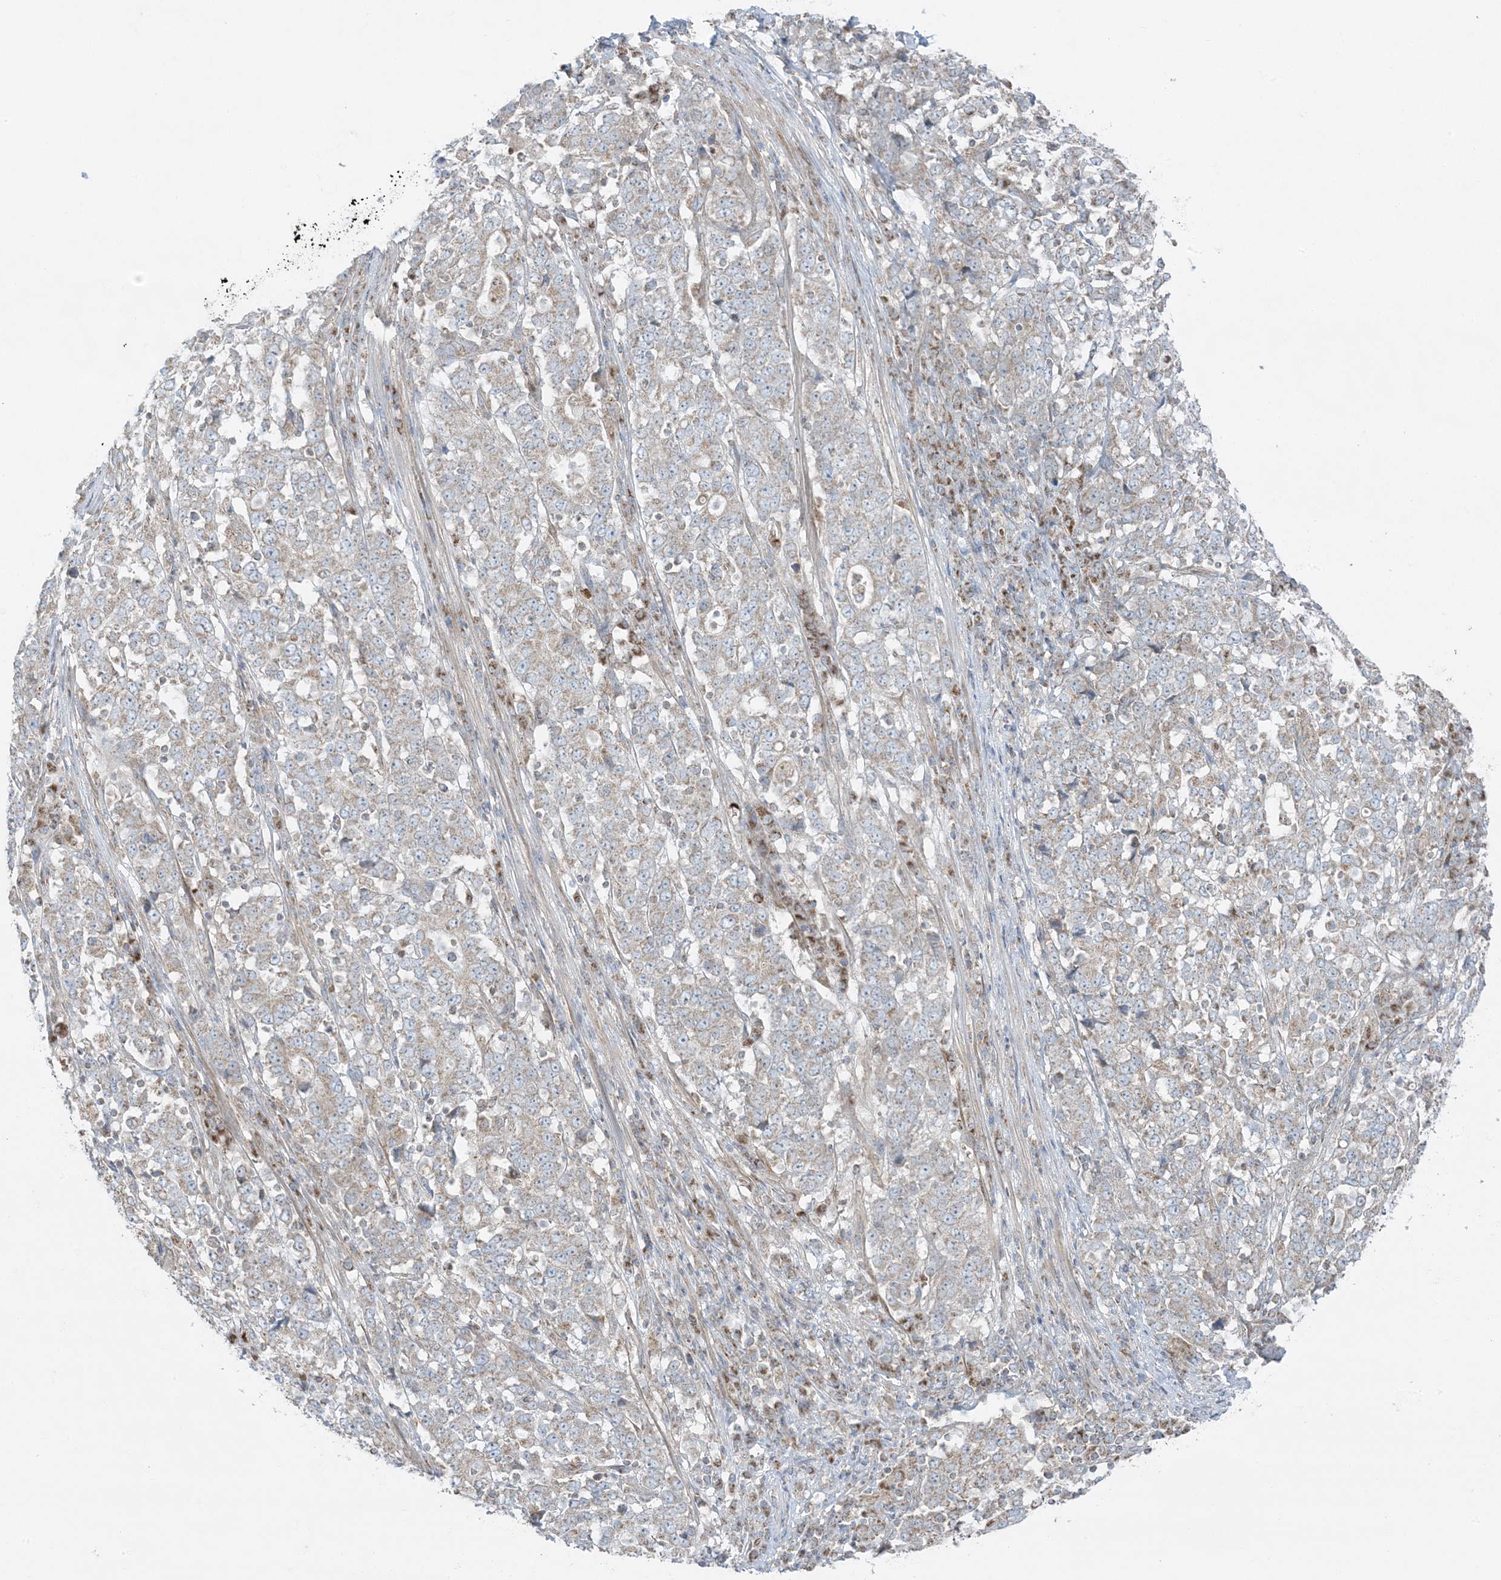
{"staining": {"intensity": "weak", "quantity": "25%-75%", "location": "cytoplasmic/membranous"}, "tissue": "stomach cancer", "cell_type": "Tumor cells", "image_type": "cancer", "snomed": [{"axis": "morphology", "description": "Adenocarcinoma, NOS"}, {"axis": "topography", "description": "Stomach"}], "caption": "DAB immunohistochemical staining of adenocarcinoma (stomach) reveals weak cytoplasmic/membranous protein staining in approximately 25%-75% of tumor cells.", "gene": "PIK3R4", "patient": {"sex": "male", "age": 59}}